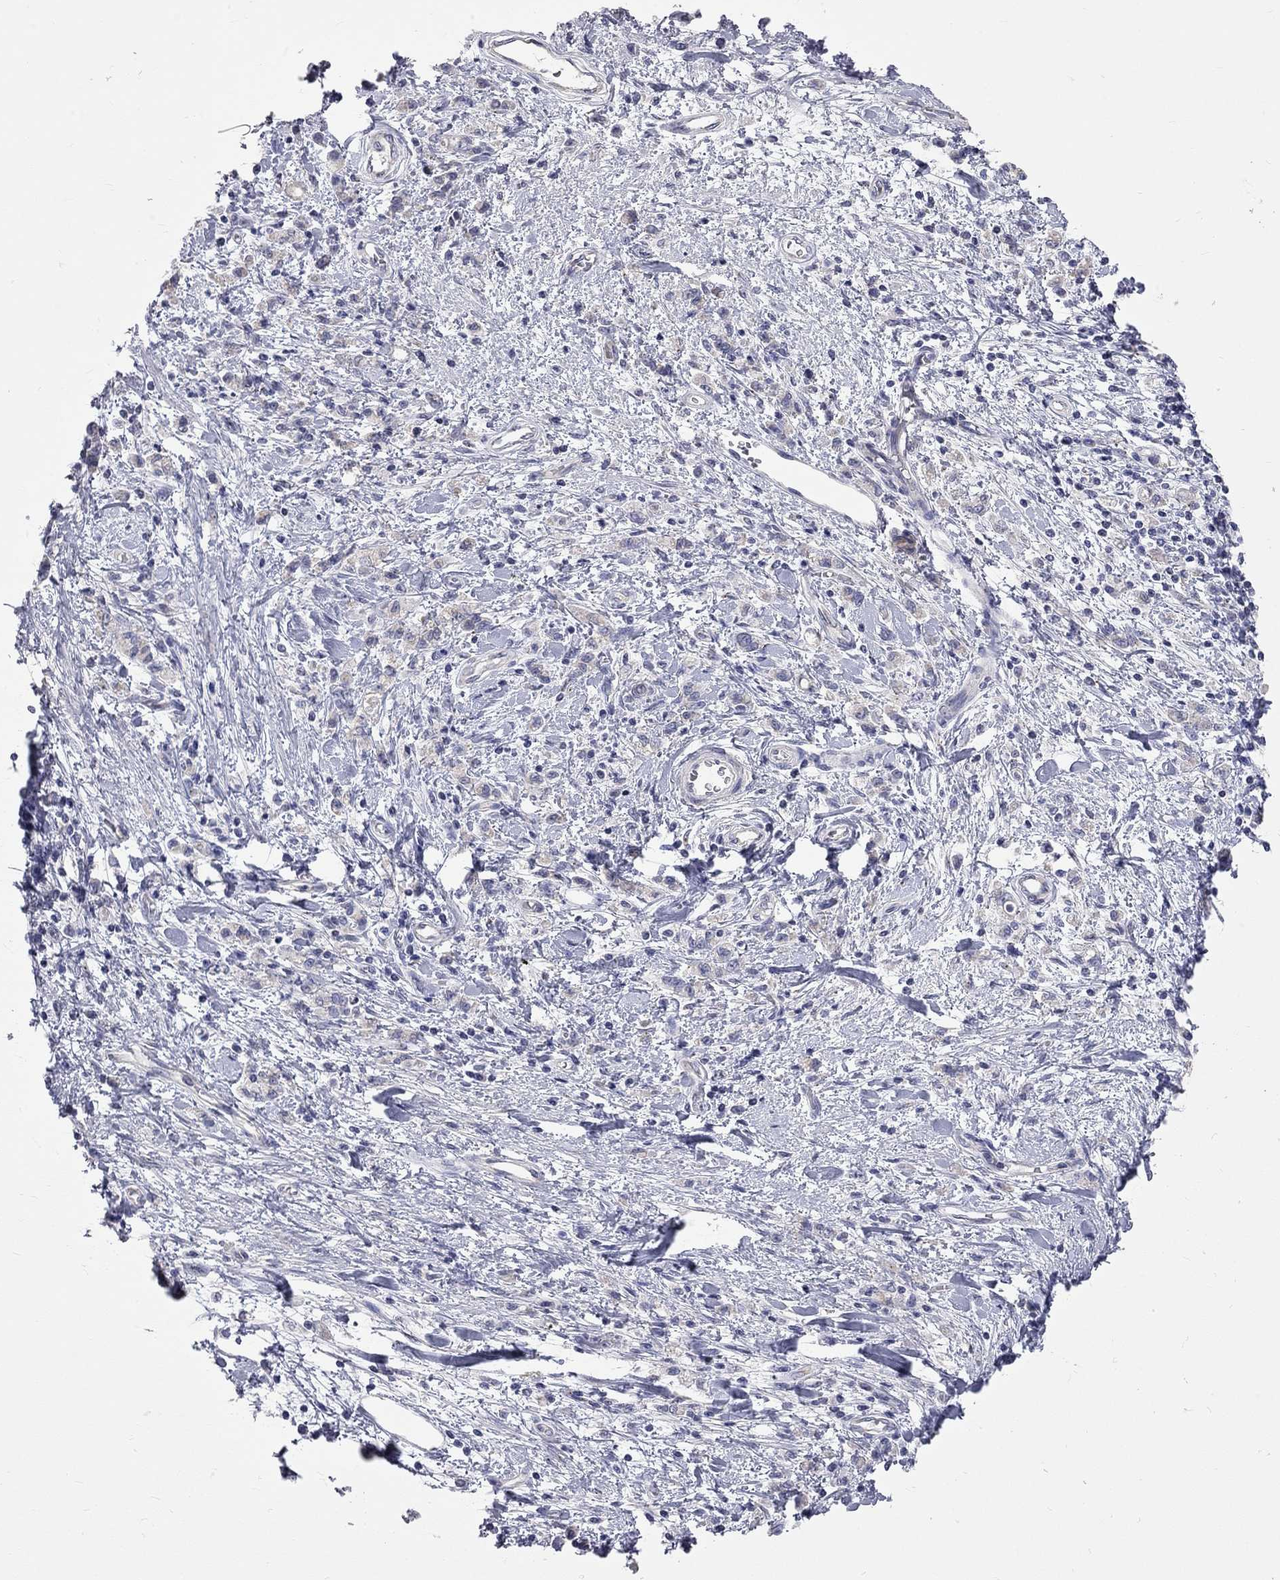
{"staining": {"intensity": "weak", "quantity": "25%-75%", "location": "cytoplasmic/membranous"}, "tissue": "stomach cancer", "cell_type": "Tumor cells", "image_type": "cancer", "snomed": [{"axis": "morphology", "description": "Adenocarcinoma, NOS"}, {"axis": "topography", "description": "Stomach"}], "caption": "Immunohistochemistry photomicrograph of human stomach adenocarcinoma stained for a protein (brown), which reveals low levels of weak cytoplasmic/membranous staining in about 25%-75% of tumor cells.", "gene": "OPRK1", "patient": {"sex": "male", "age": 77}}